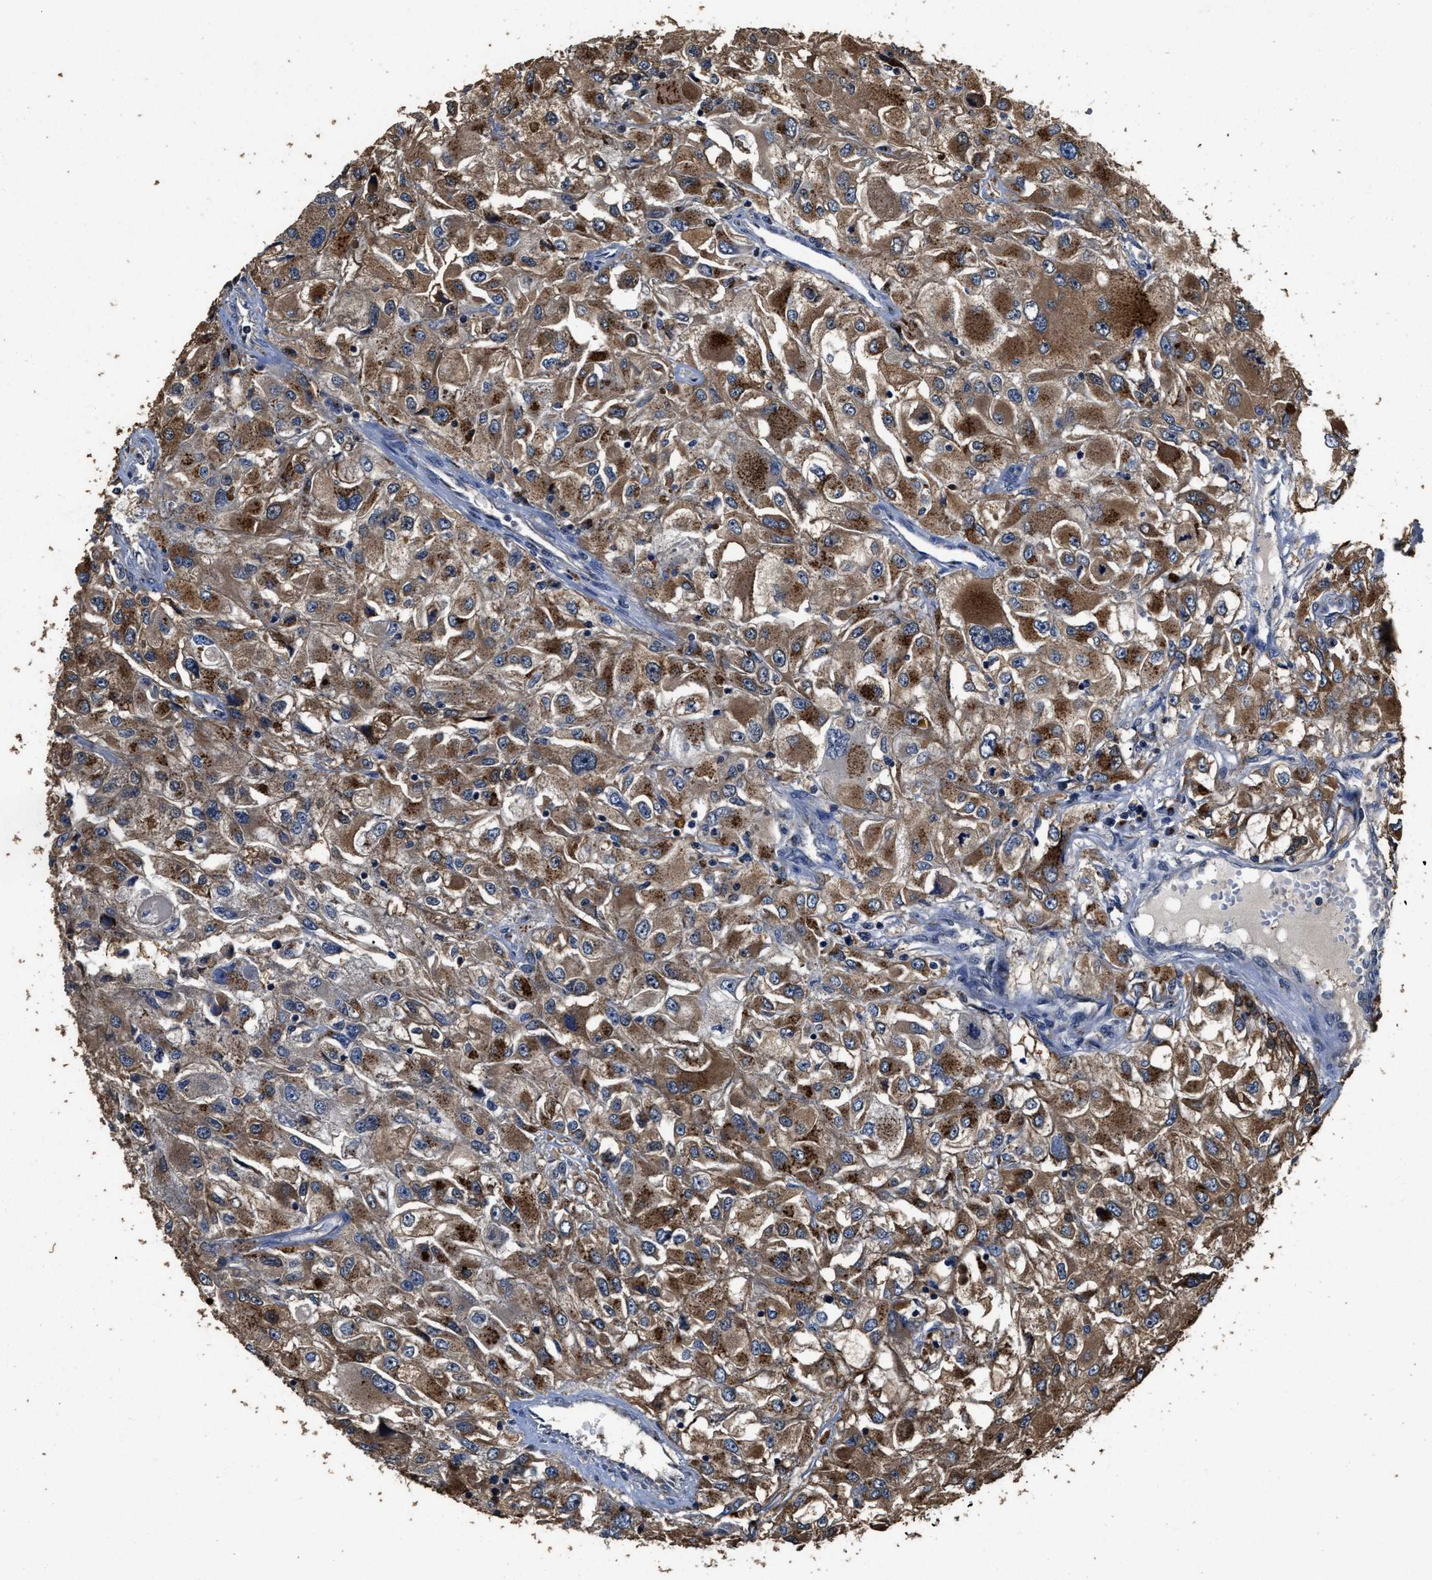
{"staining": {"intensity": "moderate", "quantity": ">75%", "location": "cytoplasmic/membranous"}, "tissue": "renal cancer", "cell_type": "Tumor cells", "image_type": "cancer", "snomed": [{"axis": "morphology", "description": "Adenocarcinoma, NOS"}, {"axis": "topography", "description": "Kidney"}], "caption": "IHC of human renal adenocarcinoma reveals medium levels of moderate cytoplasmic/membranous expression in approximately >75% of tumor cells.", "gene": "TPST2", "patient": {"sex": "female", "age": 52}}